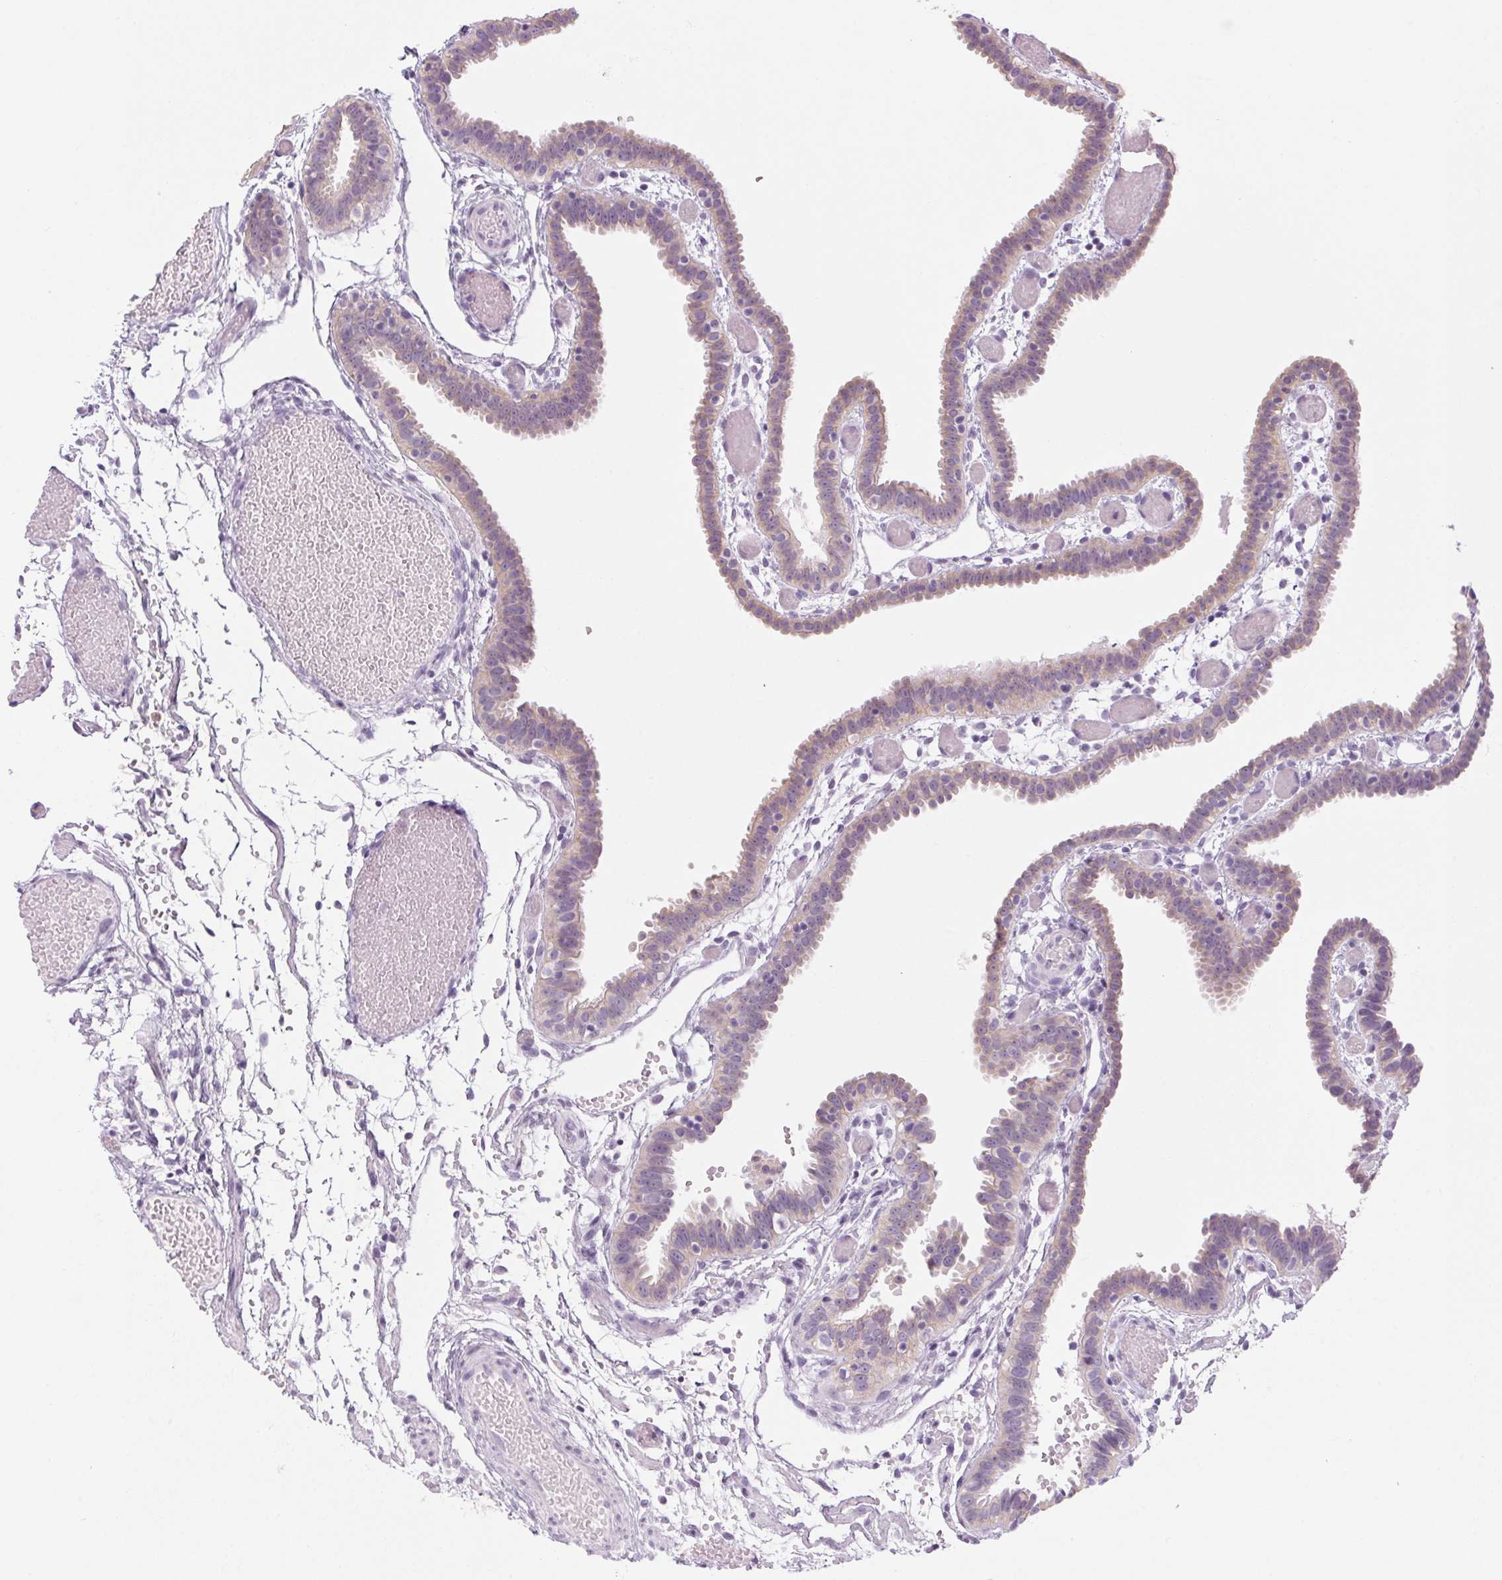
{"staining": {"intensity": "weak", "quantity": "<25%", "location": "cytoplasmic/membranous"}, "tissue": "fallopian tube", "cell_type": "Glandular cells", "image_type": "normal", "snomed": [{"axis": "morphology", "description": "Normal tissue, NOS"}, {"axis": "topography", "description": "Fallopian tube"}], "caption": "Immunohistochemical staining of unremarkable human fallopian tube reveals no significant expression in glandular cells. Nuclei are stained in blue.", "gene": "RPTN", "patient": {"sex": "female", "age": 37}}